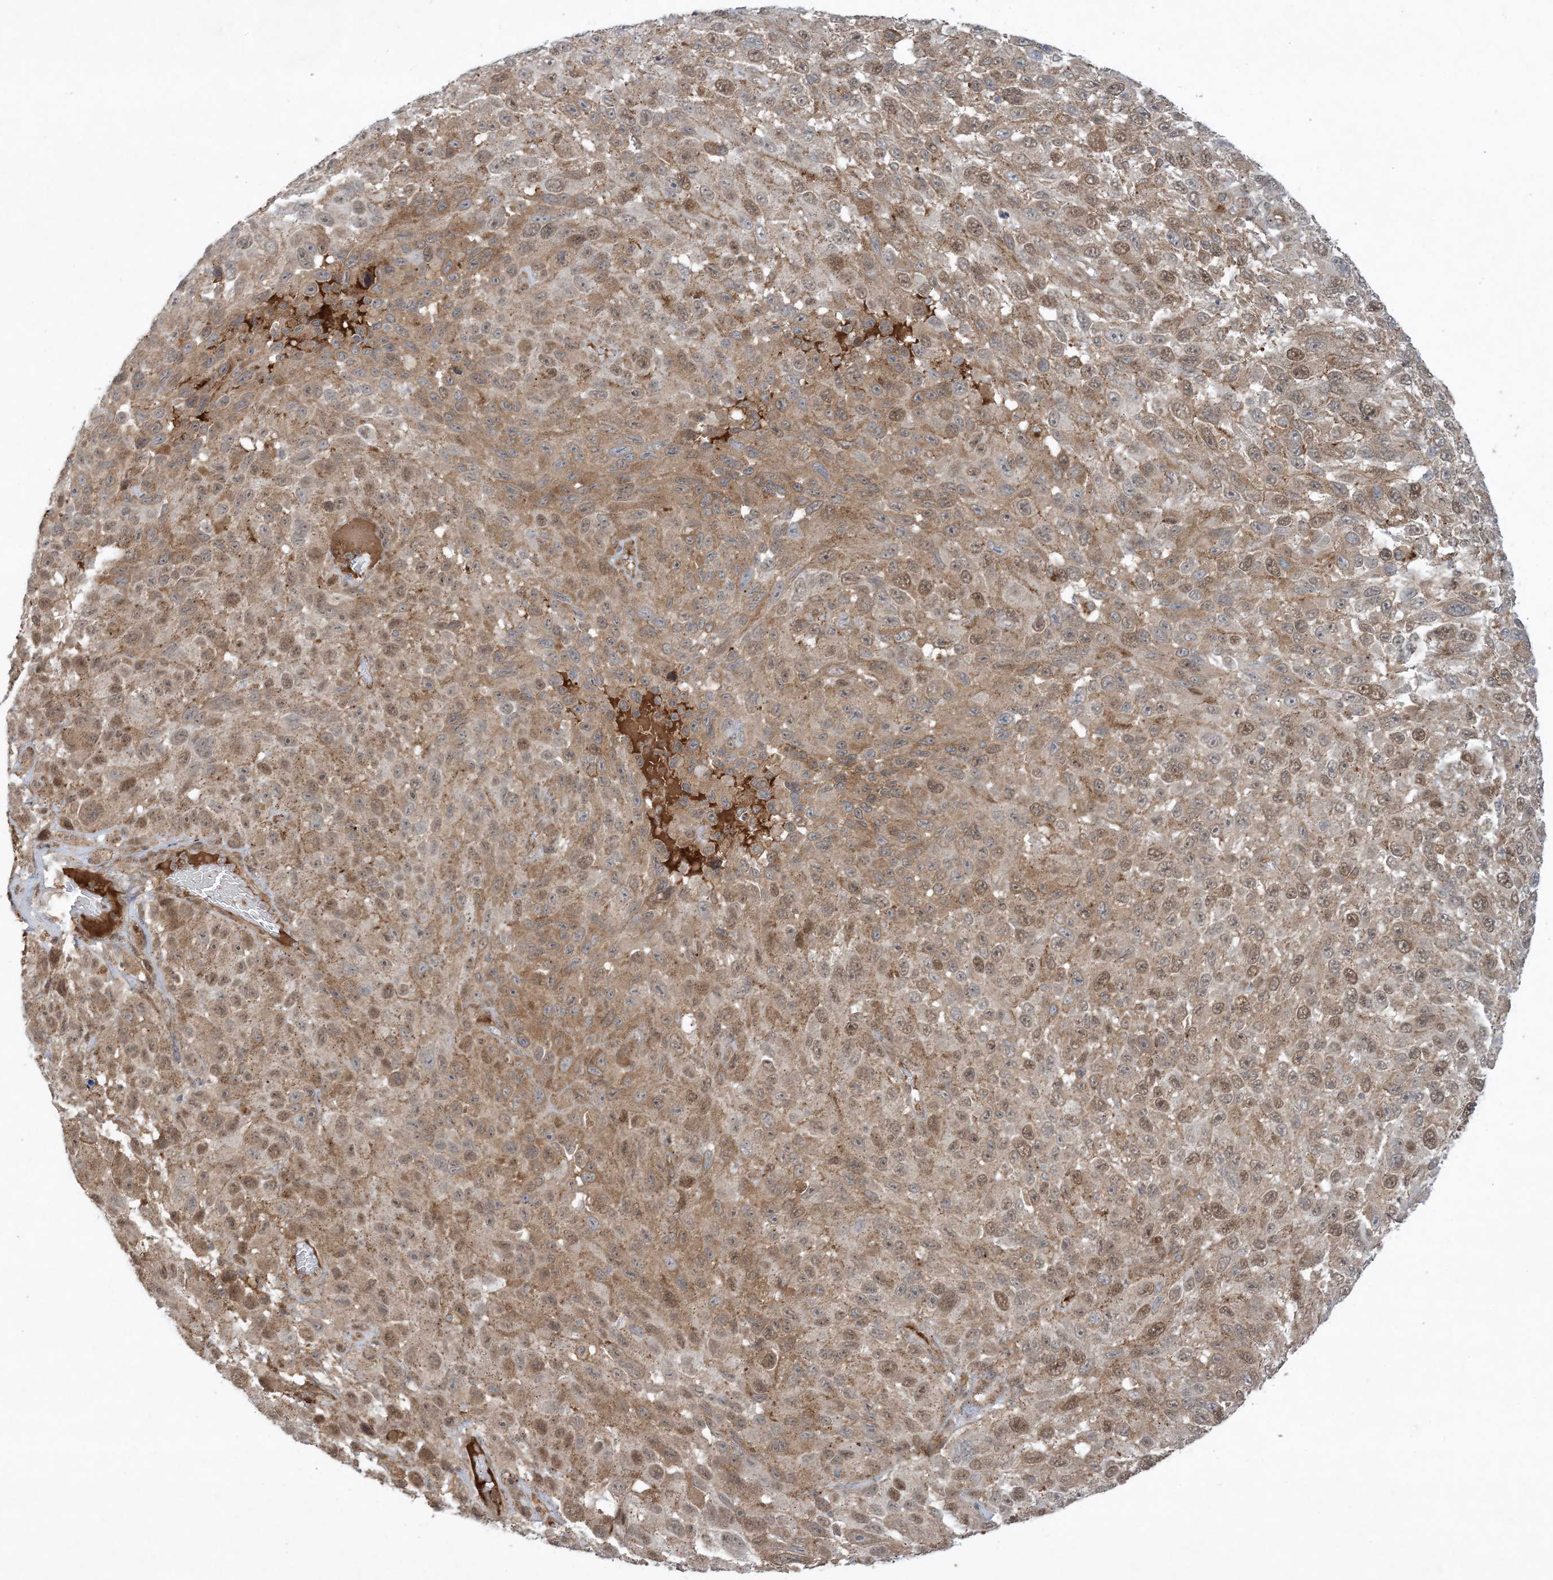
{"staining": {"intensity": "weak", "quantity": ">75%", "location": "cytoplasmic/membranous,nuclear"}, "tissue": "melanoma", "cell_type": "Tumor cells", "image_type": "cancer", "snomed": [{"axis": "morphology", "description": "Malignant melanoma, NOS"}, {"axis": "topography", "description": "Skin"}], "caption": "IHC image of human melanoma stained for a protein (brown), which shows low levels of weak cytoplasmic/membranous and nuclear positivity in about >75% of tumor cells.", "gene": "STAM2", "patient": {"sex": "female", "age": 96}}